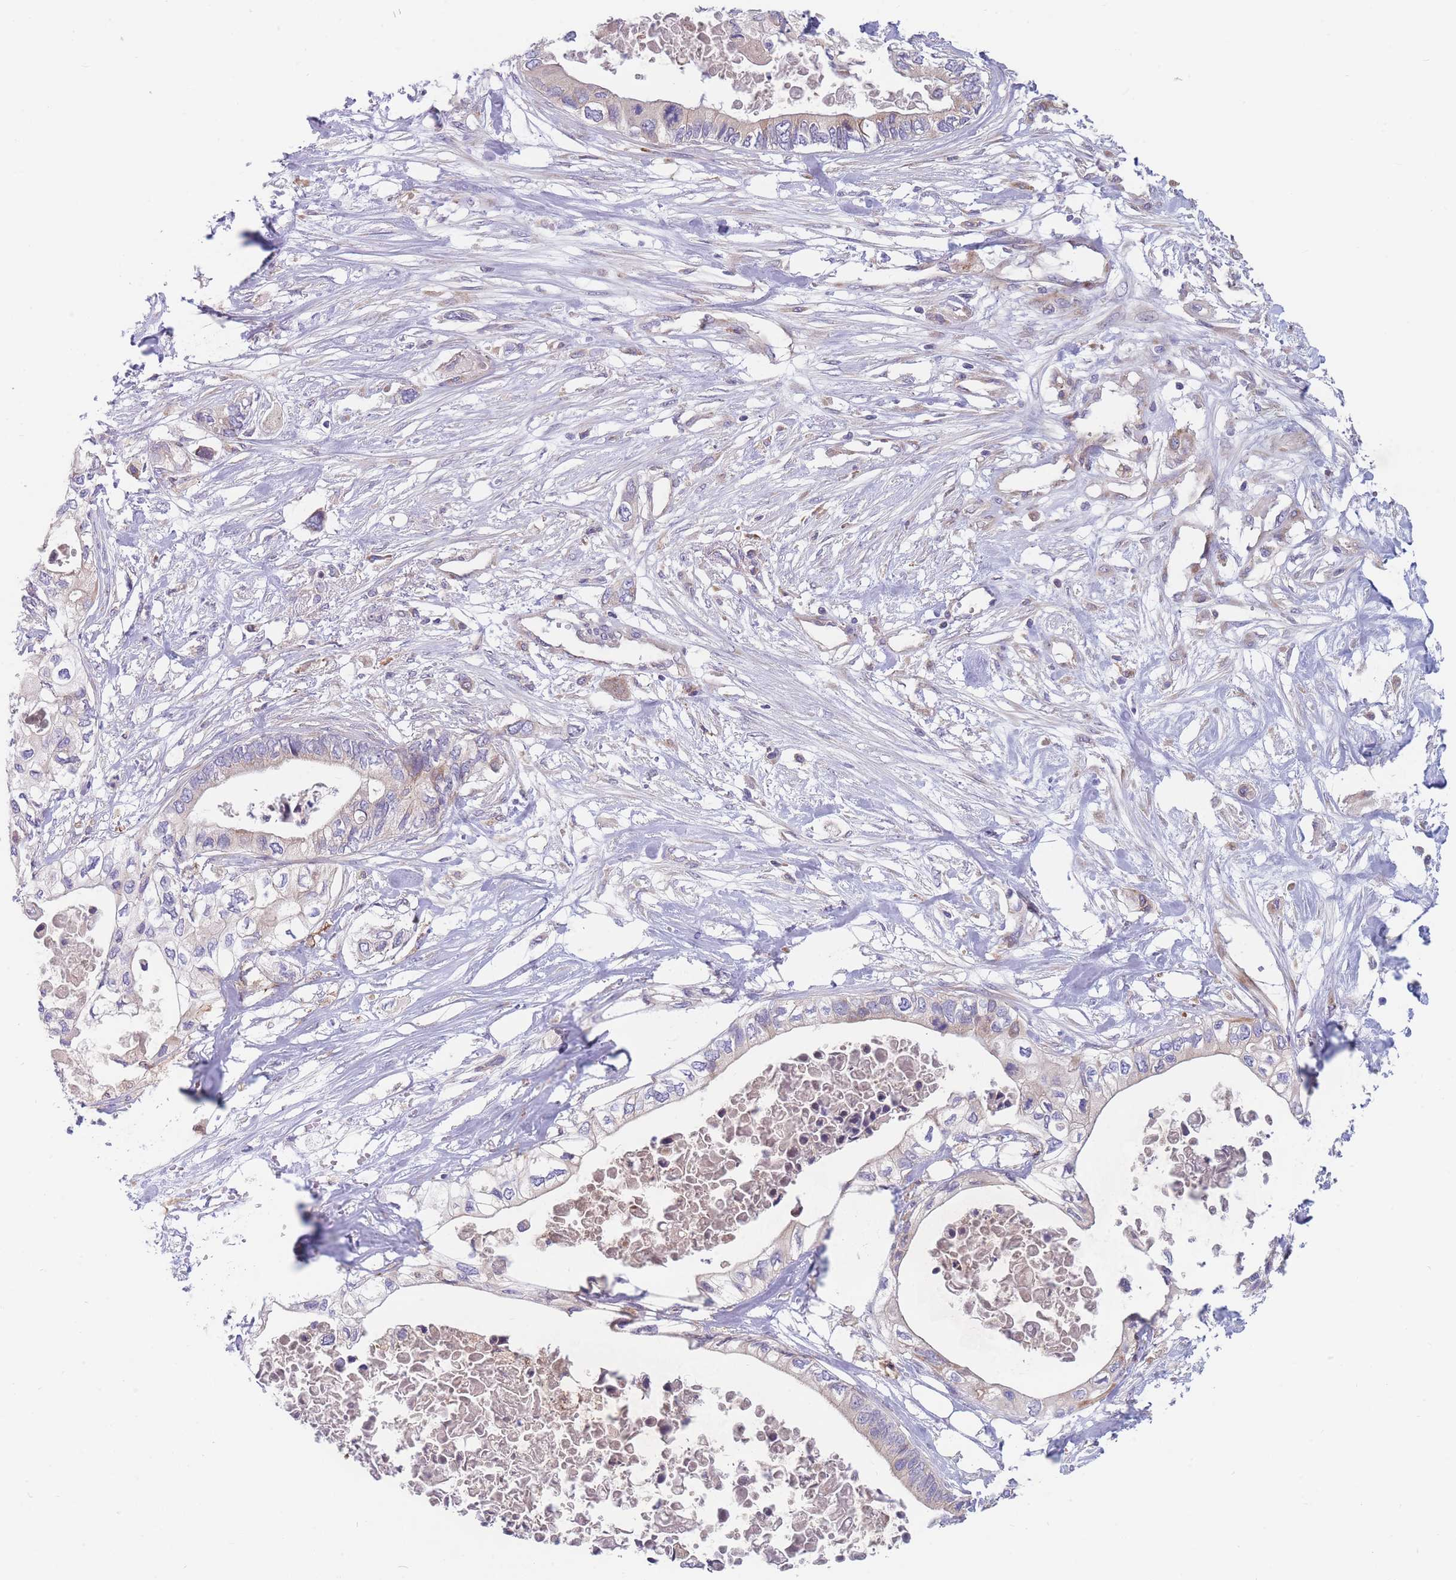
{"staining": {"intensity": "weak", "quantity": "<25%", "location": "cytoplasmic/membranous"}, "tissue": "pancreatic cancer", "cell_type": "Tumor cells", "image_type": "cancer", "snomed": [{"axis": "morphology", "description": "Adenocarcinoma, NOS"}, {"axis": "topography", "description": "Pancreas"}], "caption": "Pancreatic cancer was stained to show a protein in brown. There is no significant expression in tumor cells.", "gene": "TMEM131L", "patient": {"sex": "female", "age": 63}}